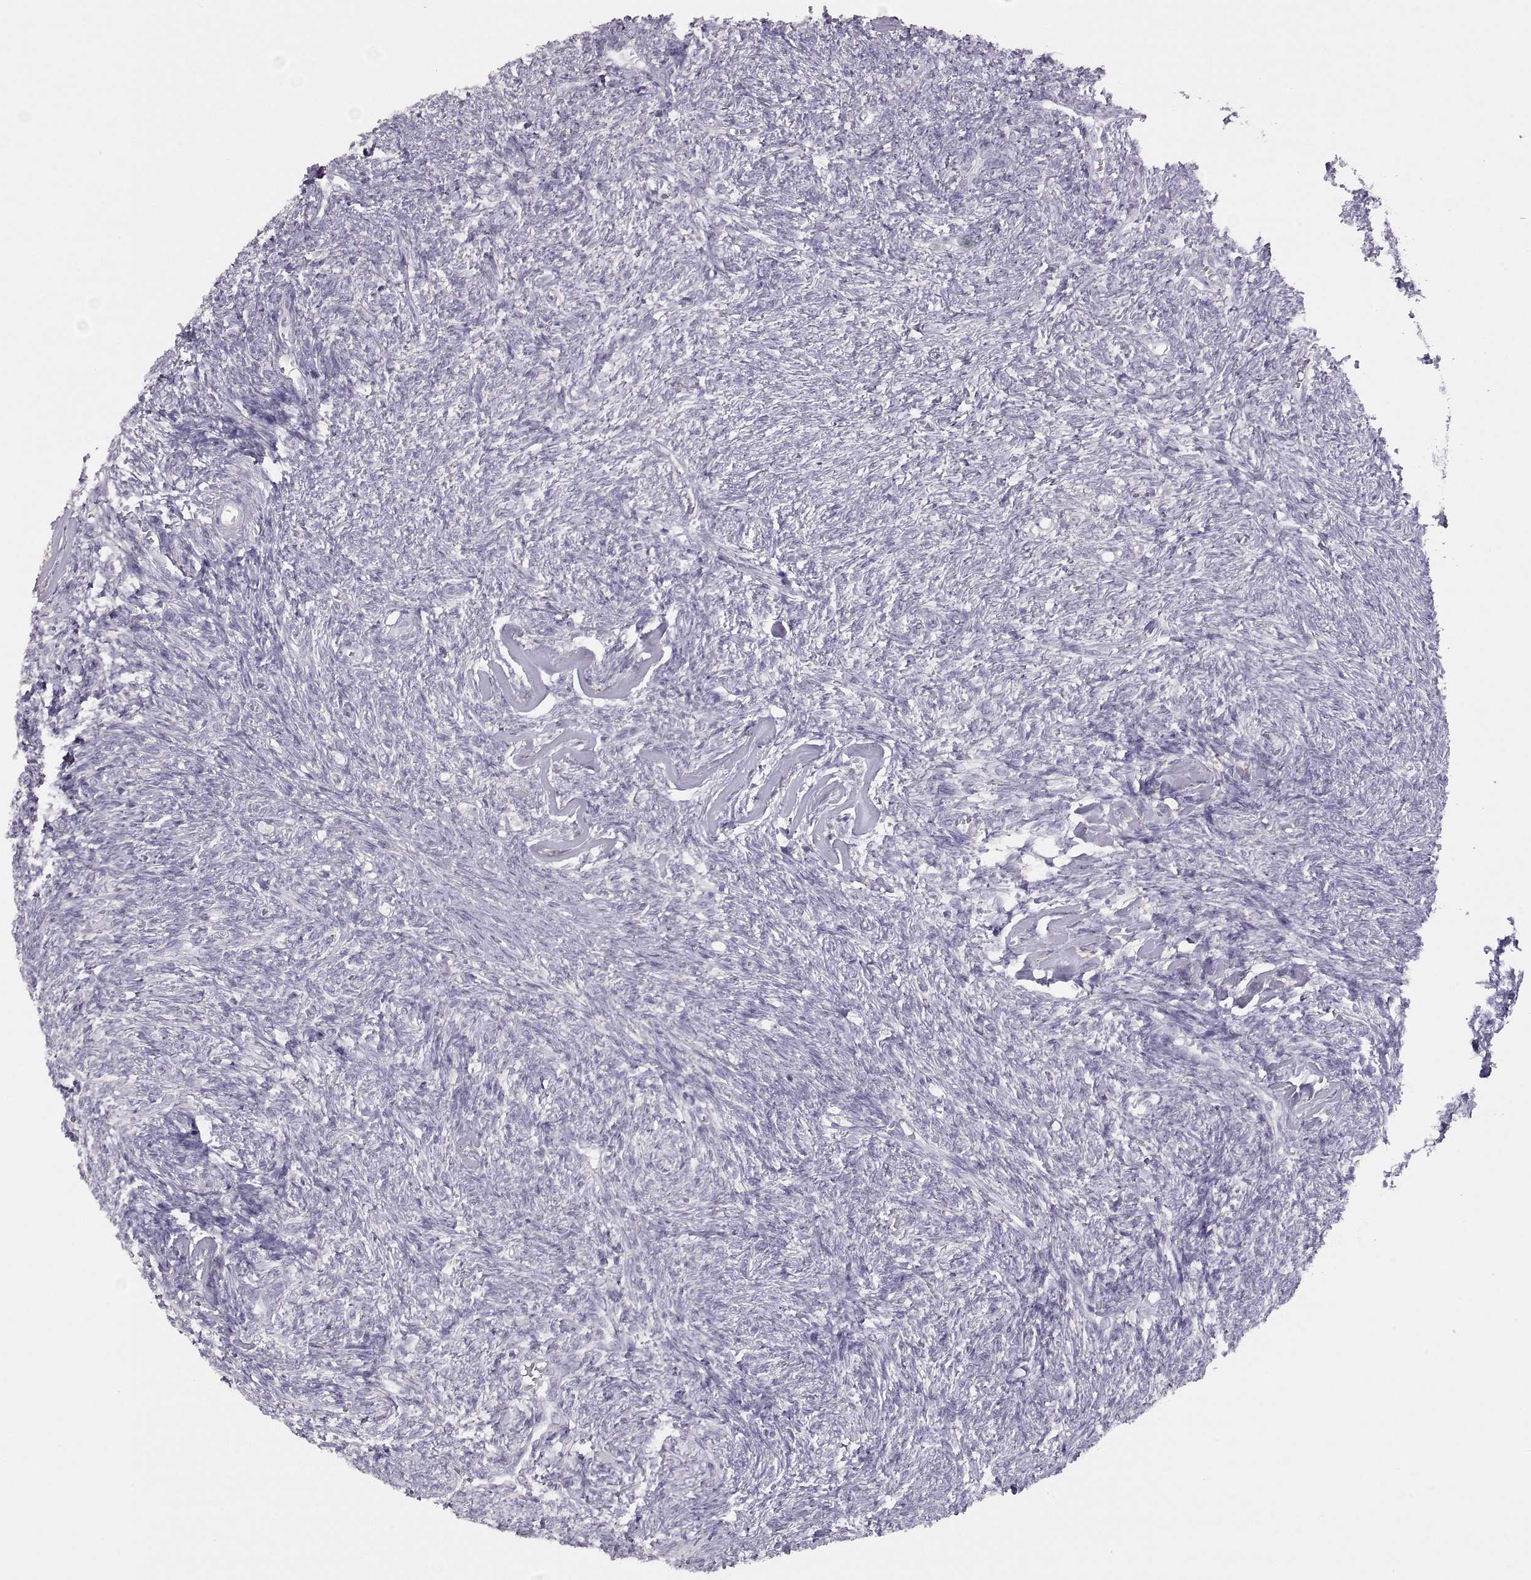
{"staining": {"intensity": "negative", "quantity": "none", "location": "none"}, "tissue": "ovary", "cell_type": "Follicle cells", "image_type": "normal", "snomed": [{"axis": "morphology", "description": "Normal tissue, NOS"}, {"axis": "topography", "description": "Ovary"}], "caption": "Immunohistochemistry (IHC) of normal ovary exhibits no staining in follicle cells. (Brightfield microscopy of DAB immunohistochemistry (IHC) at high magnification).", "gene": "TBX19", "patient": {"sex": "female", "age": 43}}